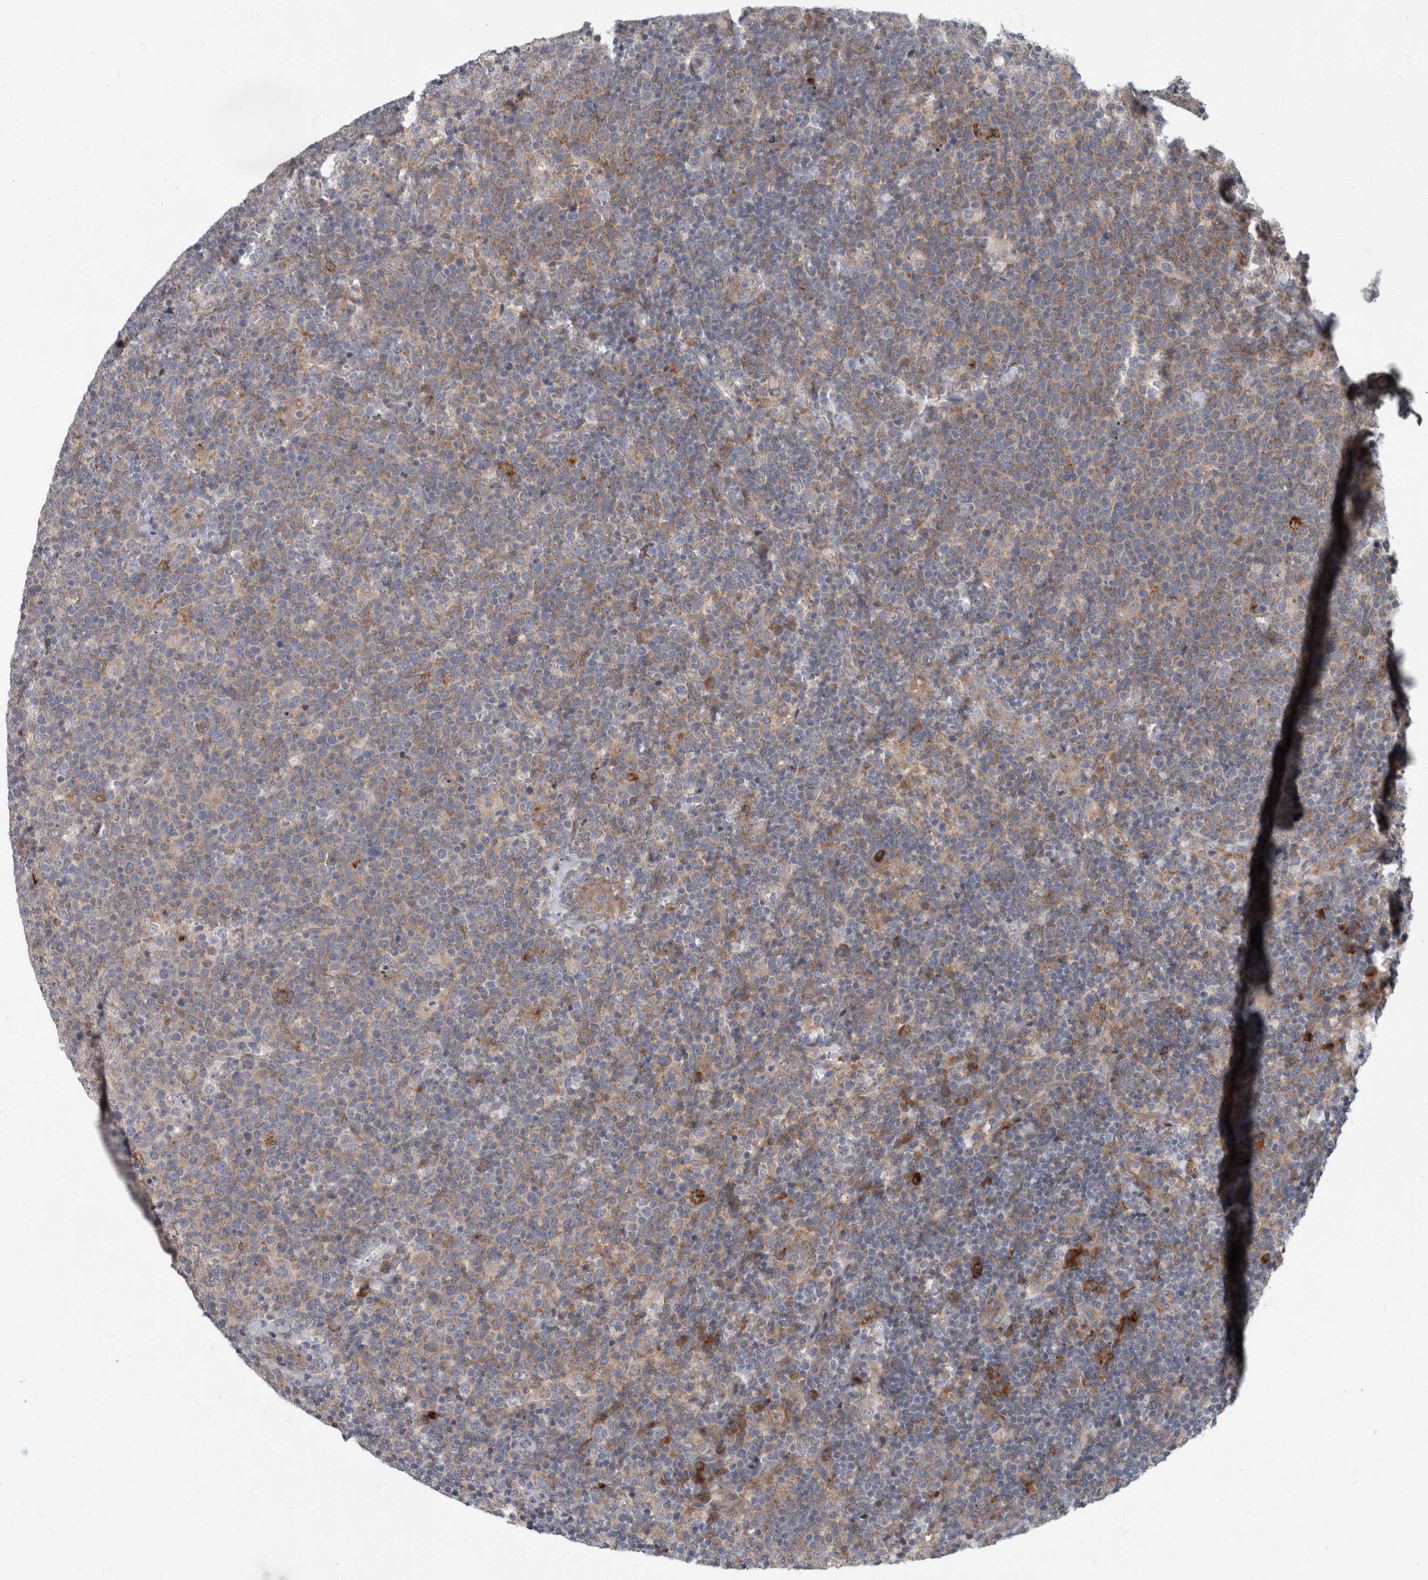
{"staining": {"intensity": "moderate", "quantity": "25%-75%", "location": "cytoplasmic/membranous"}, "tissue": "lymphoma", "cell_type": "Tumor cells", "image_type": "cancer", "snomed": [{"axis": "morphology", "description": "Malignant lymphoma, non-Hodgkin's type, High grade"}, {"axis": "topography", "description": "Lymph node"}], "caption": "Tumor cells demonstrate medium levels of moderate cytoplasmic/membranous expression in approximately 25%-75% of cells in high-grade malignant lymphoma, non-Hodgkin's type.", "gene": "CDC42BPG", "patient": {"sex": "male", "age": 61}}